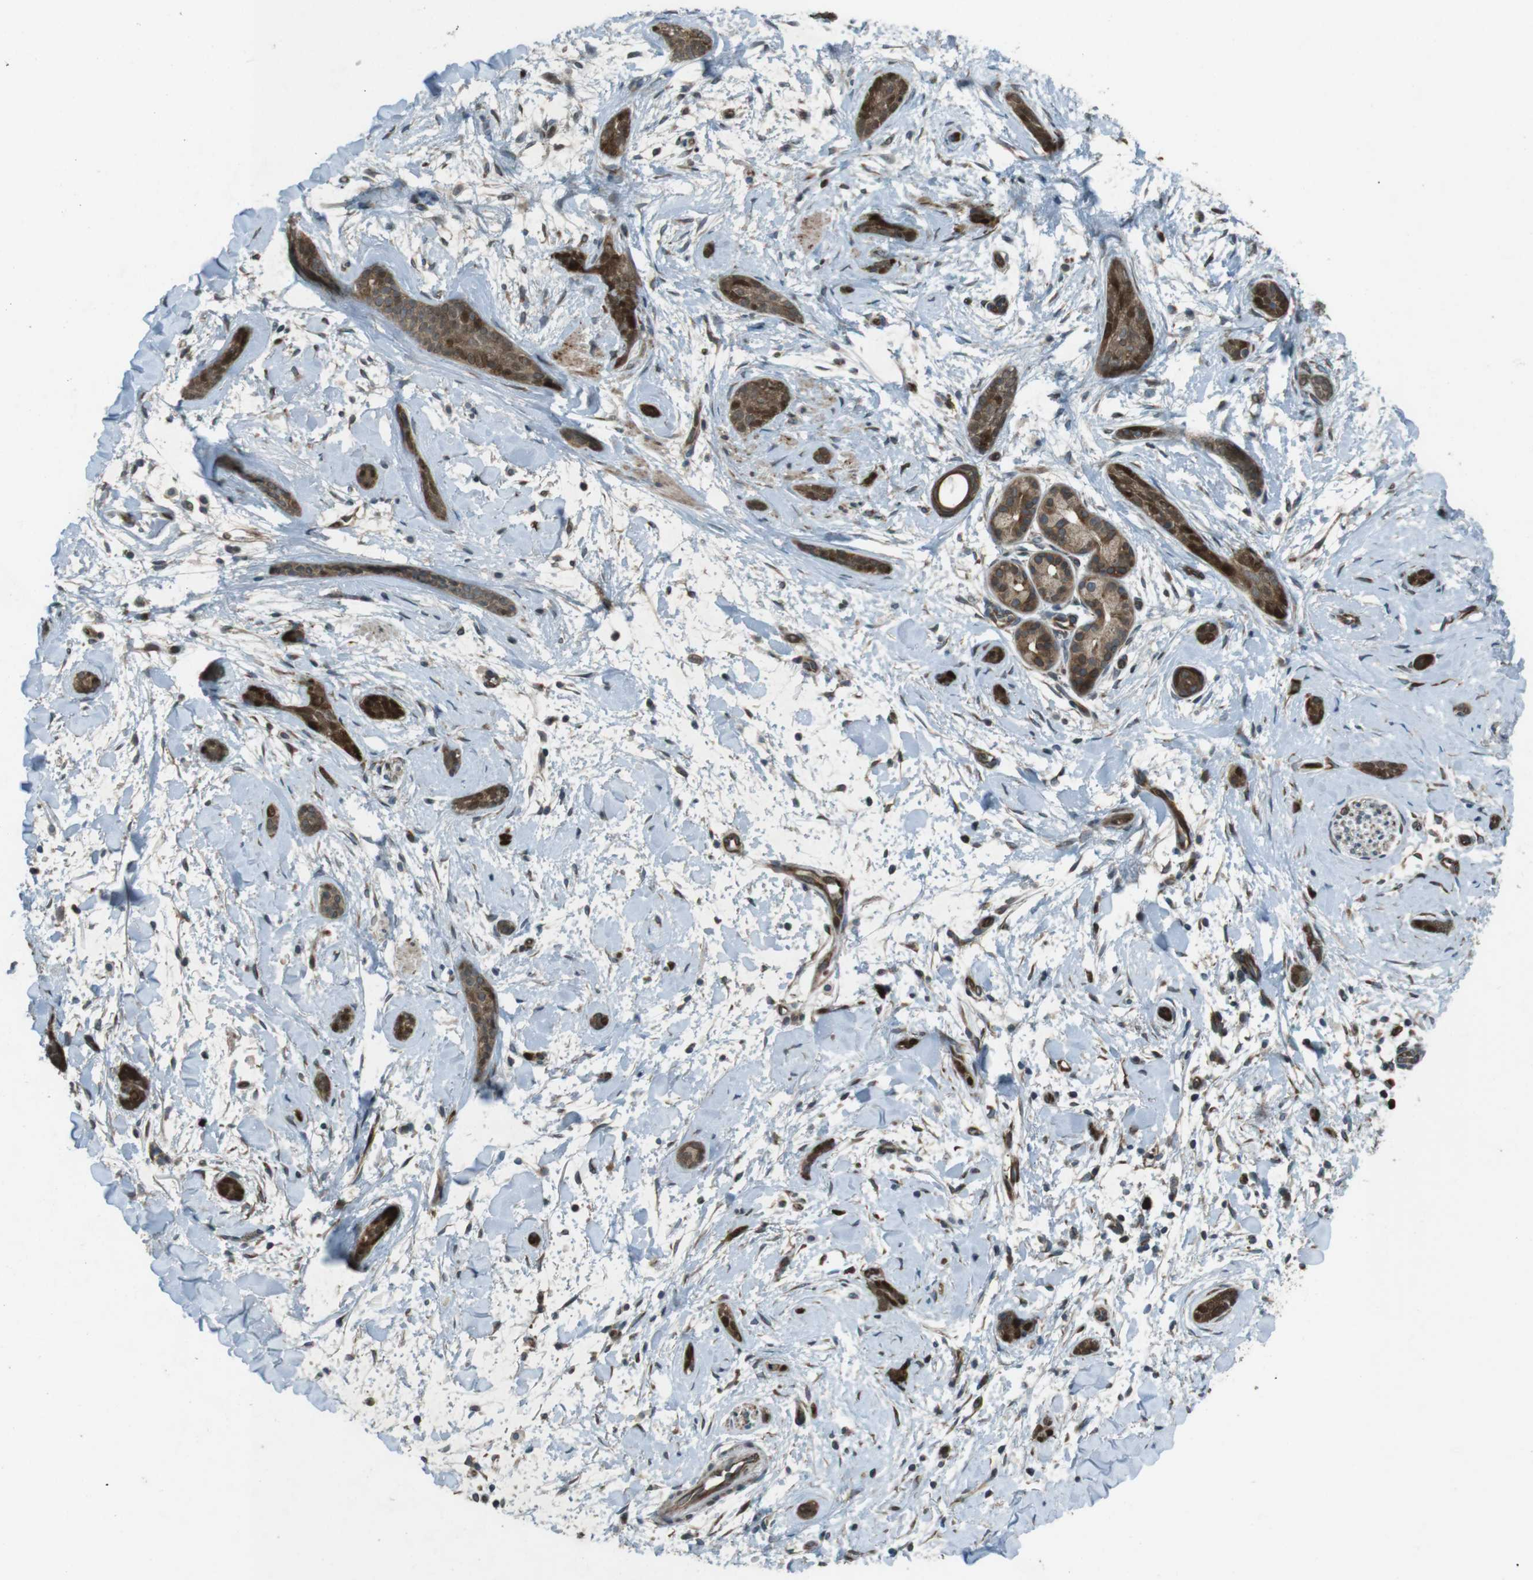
{"staining": {"intensity": "moderate", "quantity": ">75%", "location": "cytoplasmic/membranous"}, "tissue": "skin cancer", "cell_type": "Tumor cells", "image_type": "cancer", "snomed": [{"axis": "morphology", "description": "Basal cell carcinoma"}, {"axis": "morphology", "description": "Adnexal tumor, benign"}, {"axis": "topography", "description": "Skin"}], "caption": "Protein staining demonstrates moderate cytoplasmic/membranous expression in about >75% of tumor cells in skin benign adnexal tumor.", "gene": "ZNF330", "patient": {"sex": "female", "age": 42}}